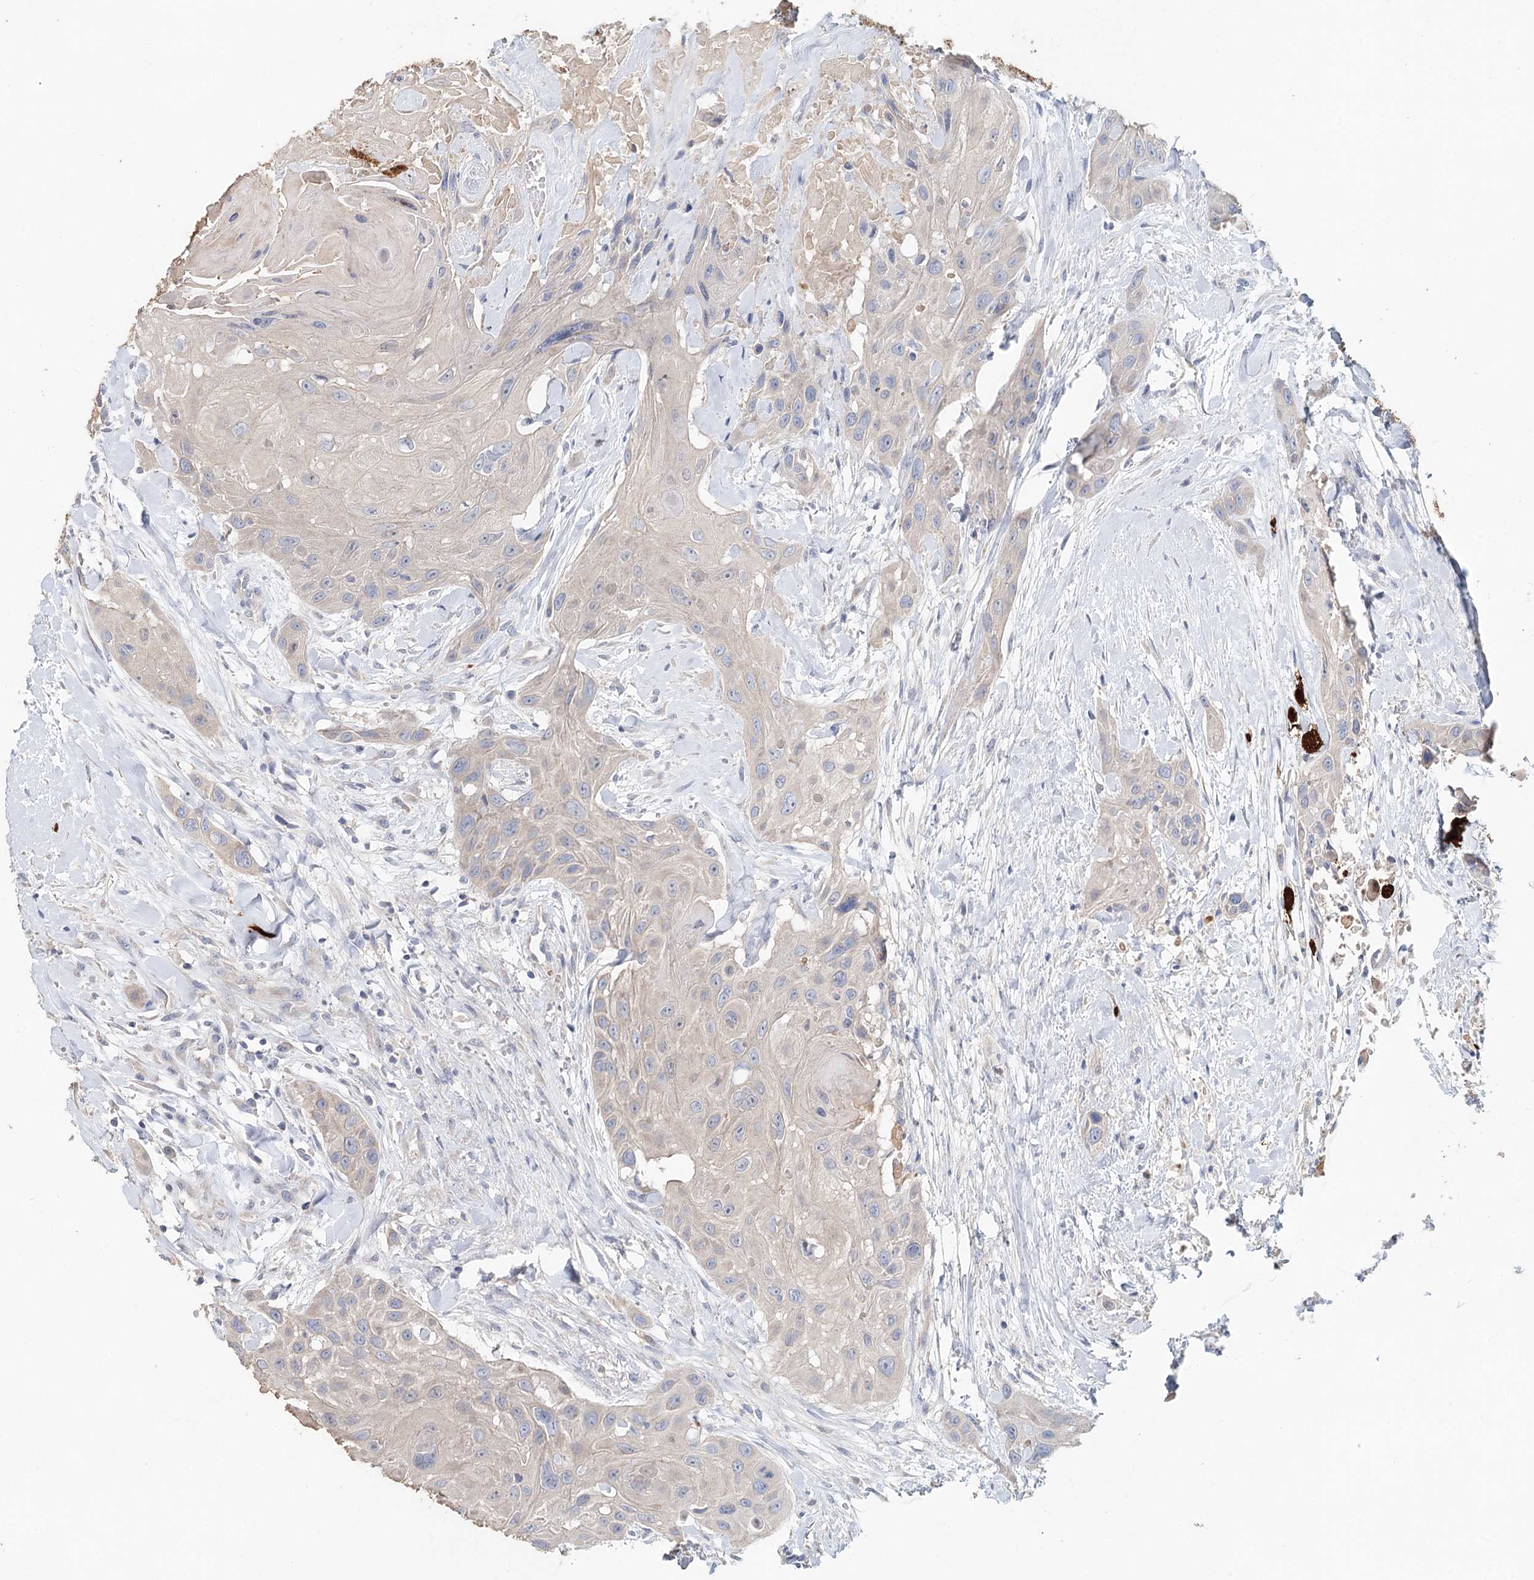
{"staining": {"intensity": "negative", "quantity": "none", "location": "none"}, "tissue": "head and neck cancer", "cell_type": "Tumor cells", "image_type": "cancer", "snomed": [{"axis": "morphology", "description": "Squamous cell carcinoma, NOS"}, {"axis": "topography", "description": "Head-Neck"}], "caption": "Tumor cells show no significant protein positivity in head and neck cancer (squamous cell carcinoma). The staining was performed using DAB to visualize the protein expression in brown, while the nuclei were stained in blue with hematoxylin (Magnification: 20x).", "gene": "MYL6B", "patient": {"sex": "male", "age": 81}}